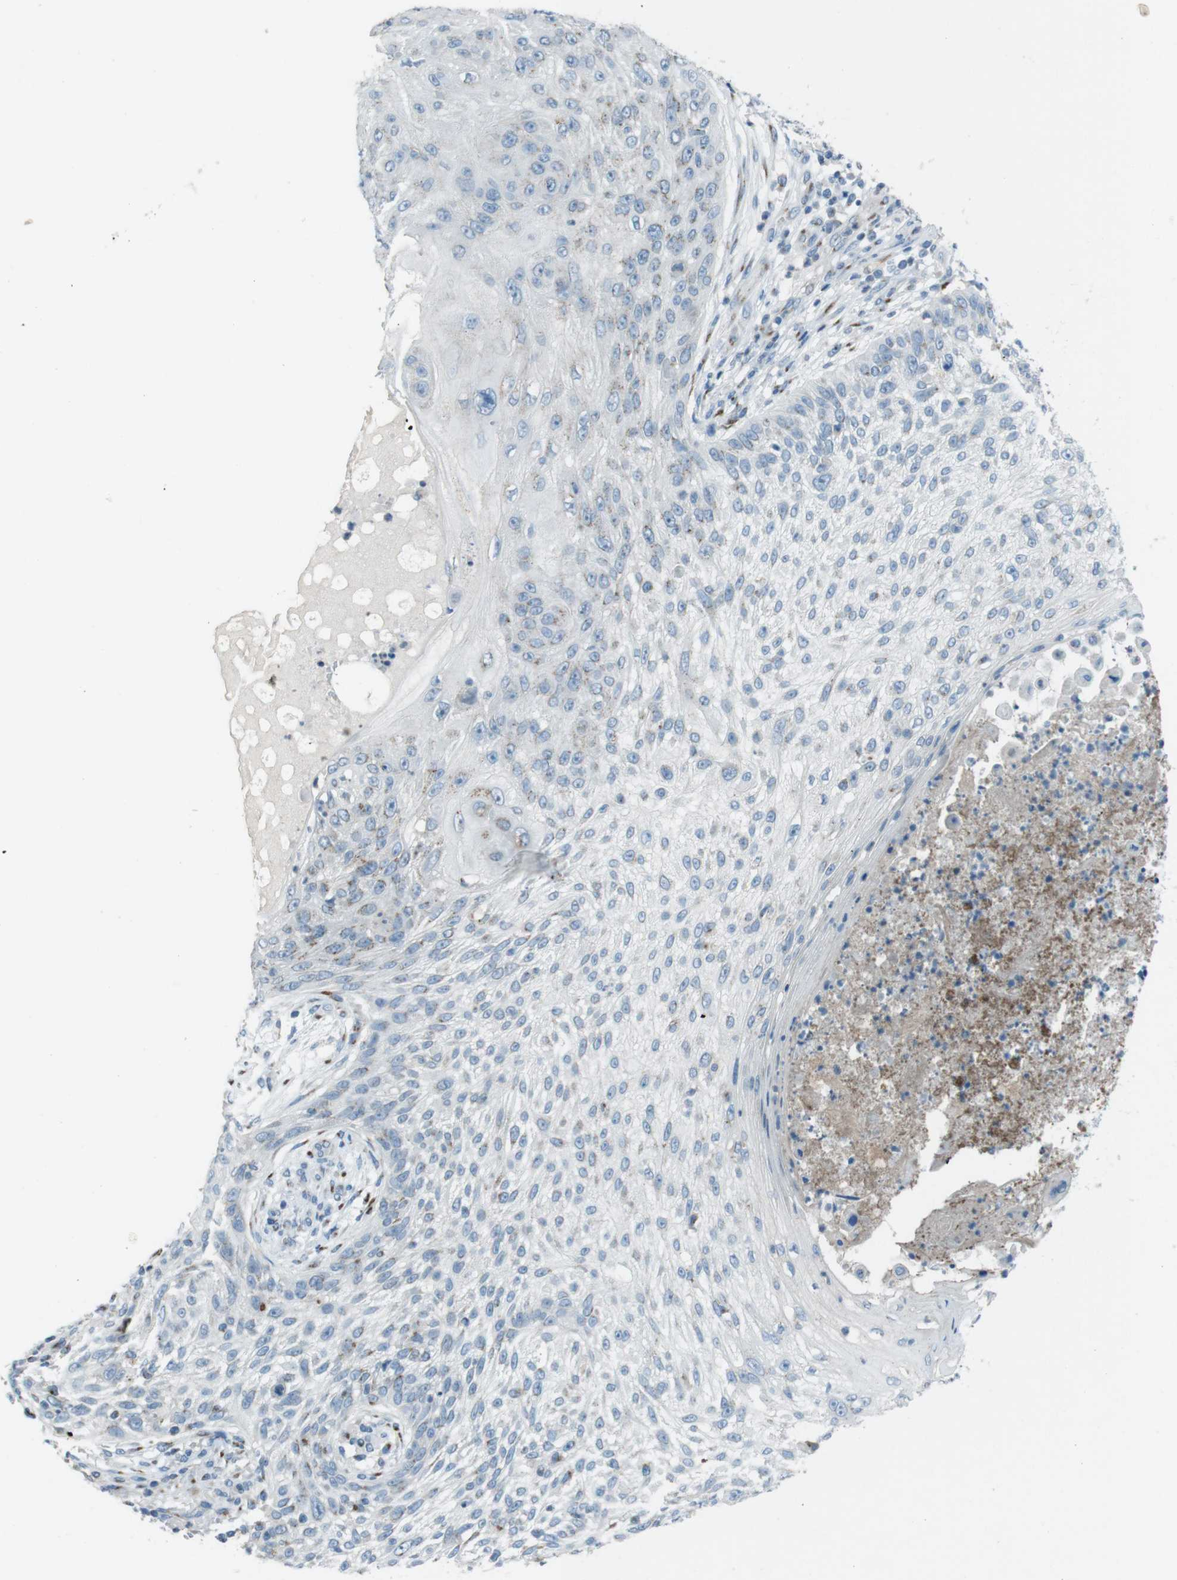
{"staining": {"intensity": "negative", "quantity": "none", "location": "none"}, "tissue": "skin cancer", "cell_type": "Tumor cells", "image_type": "cancer", "snomed": [{"axis": "morphology", "description": "Squamous cell carcinoma, NOS"}, {"axis": "topography", "description": "Skin"}], "caption": "Protein analysis of skin cancer (squamous cell carcinoma) demonstrates no significant expression in tumor cells.", "gene": "TXNDC15", "patient": {"sex": "female", "age": 80}}